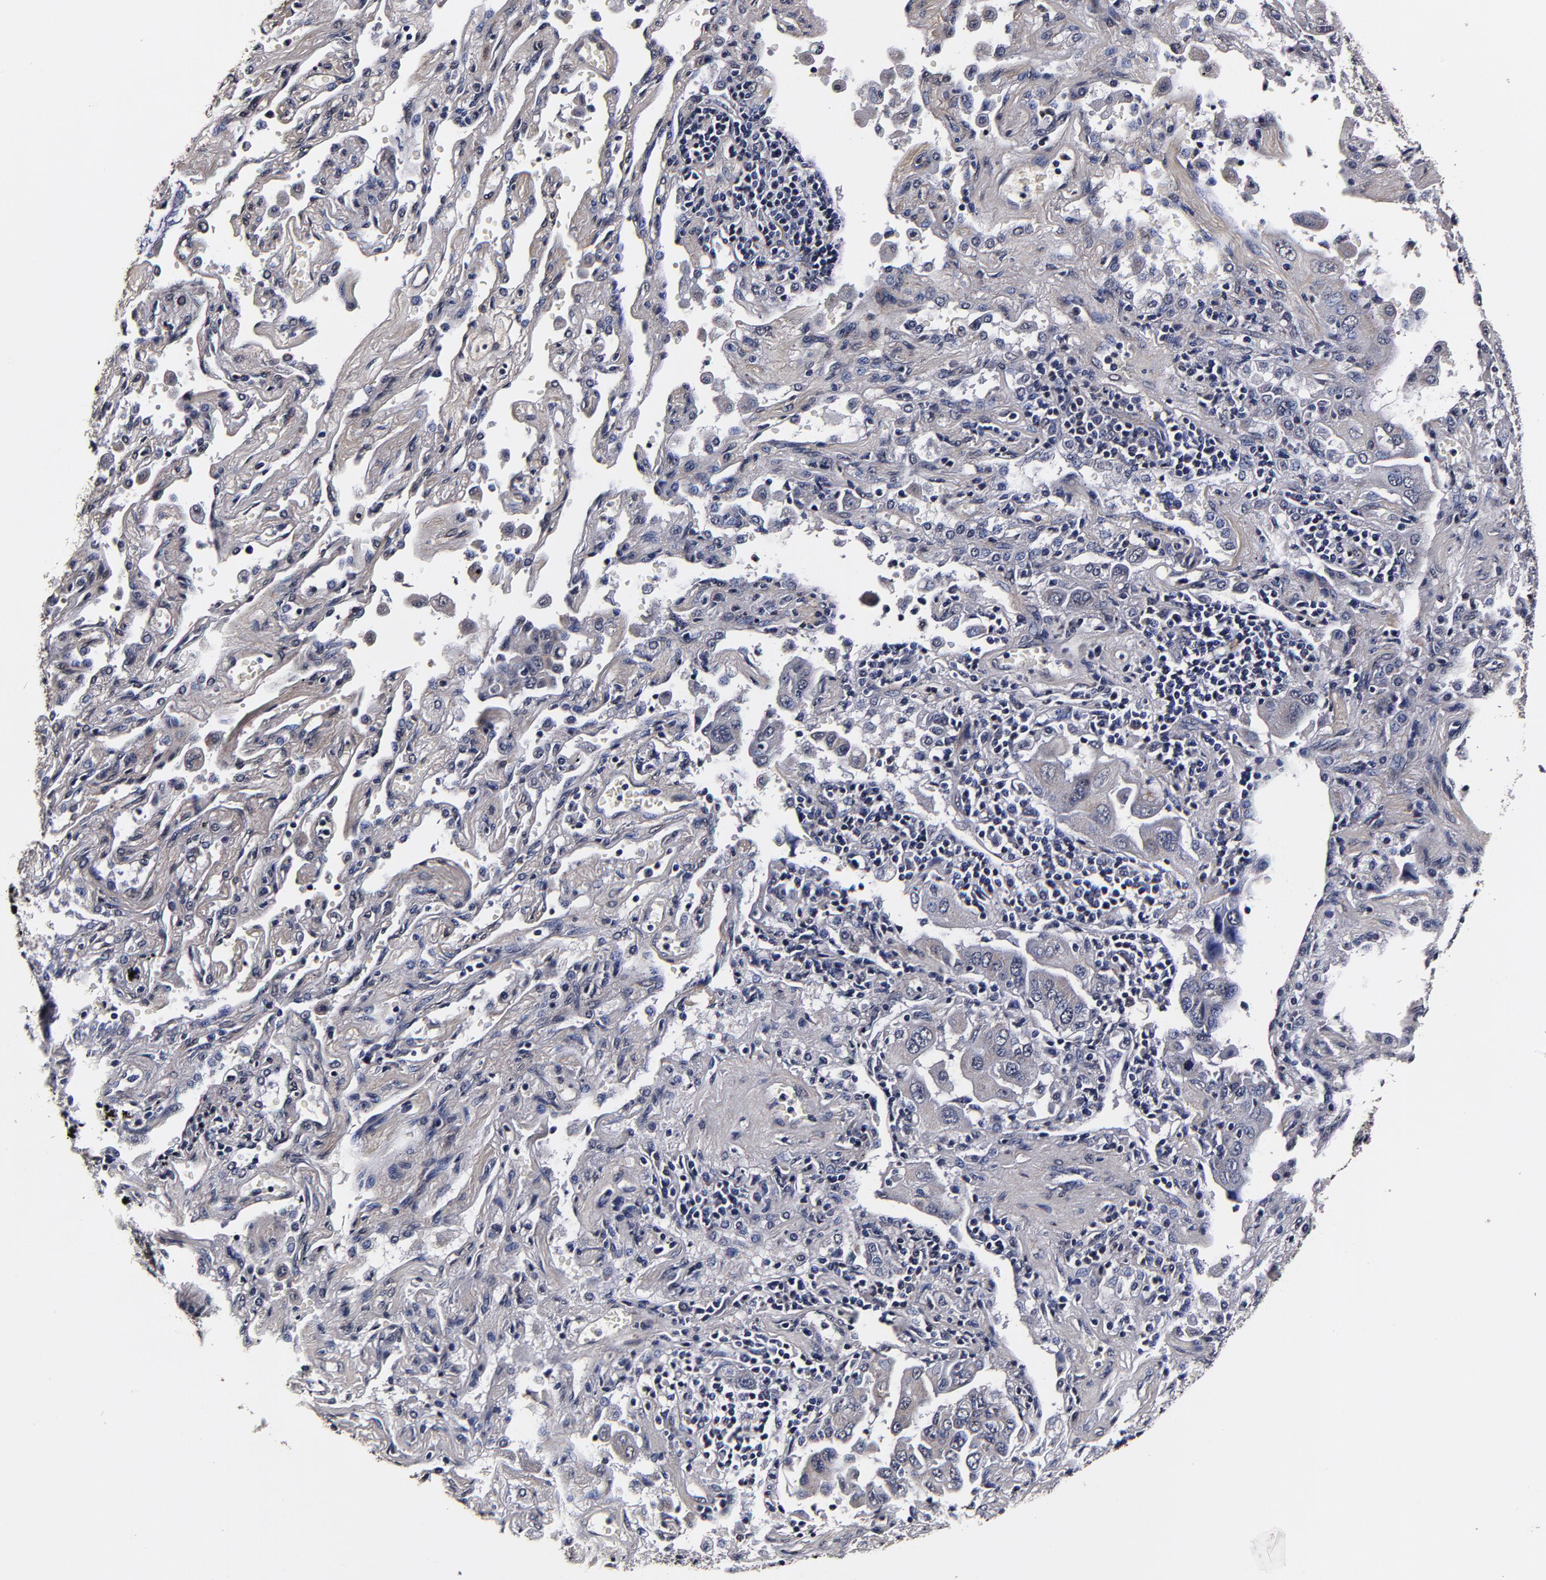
{"staining": {"intensity": "negative", "quantity": "none", "location": "none"}, "tissue": "lung cancer", "cell_type": "Tumor cells", "image_type": "cancer", "snomed": [{"axis": "morphology", "description": "Adenocarcinoma, NOS"}, {"axis": "topography", "description": "Lung"}], "caption": "Immunohistochemical staining of human lung cancer demonstrates no significant expression in tumor cells.", "gene": "MMP15", "patient": {"sex": "female", "age": 65}}